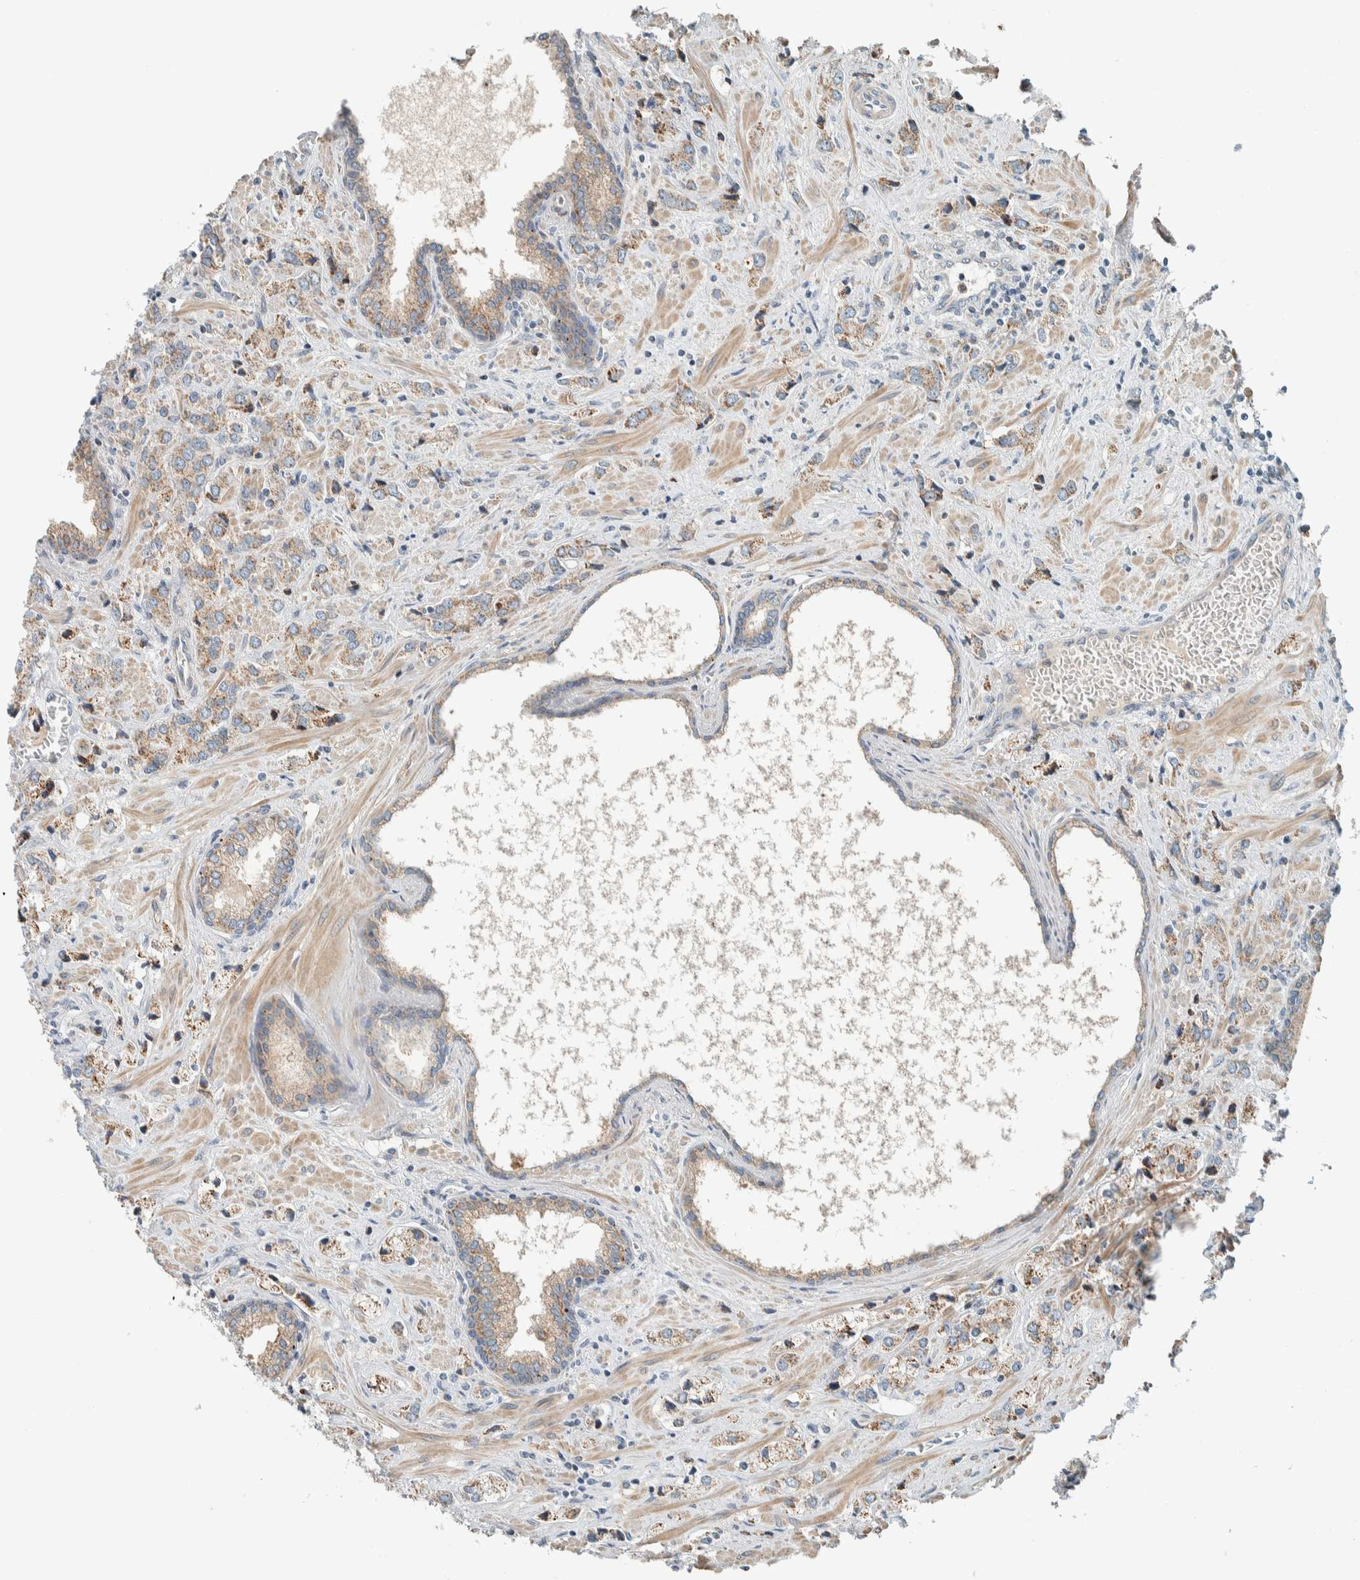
{"staining": {"intensity": "moderate", "quantity": ">75%", "location": "cytoplasmic/membranous"}, "tissue": "prostate cancer", "cell_type": "Tumor cells", "image_type": "cancer", "snomed": [{"axis": "morphology", "description": "Adenocarcinoma, High grade"}, {"axis": "topography", "description": "Prostate"}], "caption": "An immunohistochemistry (IHC) photomicrograph of neoplastic tissue is shown. Protein staining in brown shows moderate cytoplasmic/membranous positivity in prostate cancer within tumor cells.", "gene": "SLFN12L", "patient": {"sex": "male", "age": 66}}